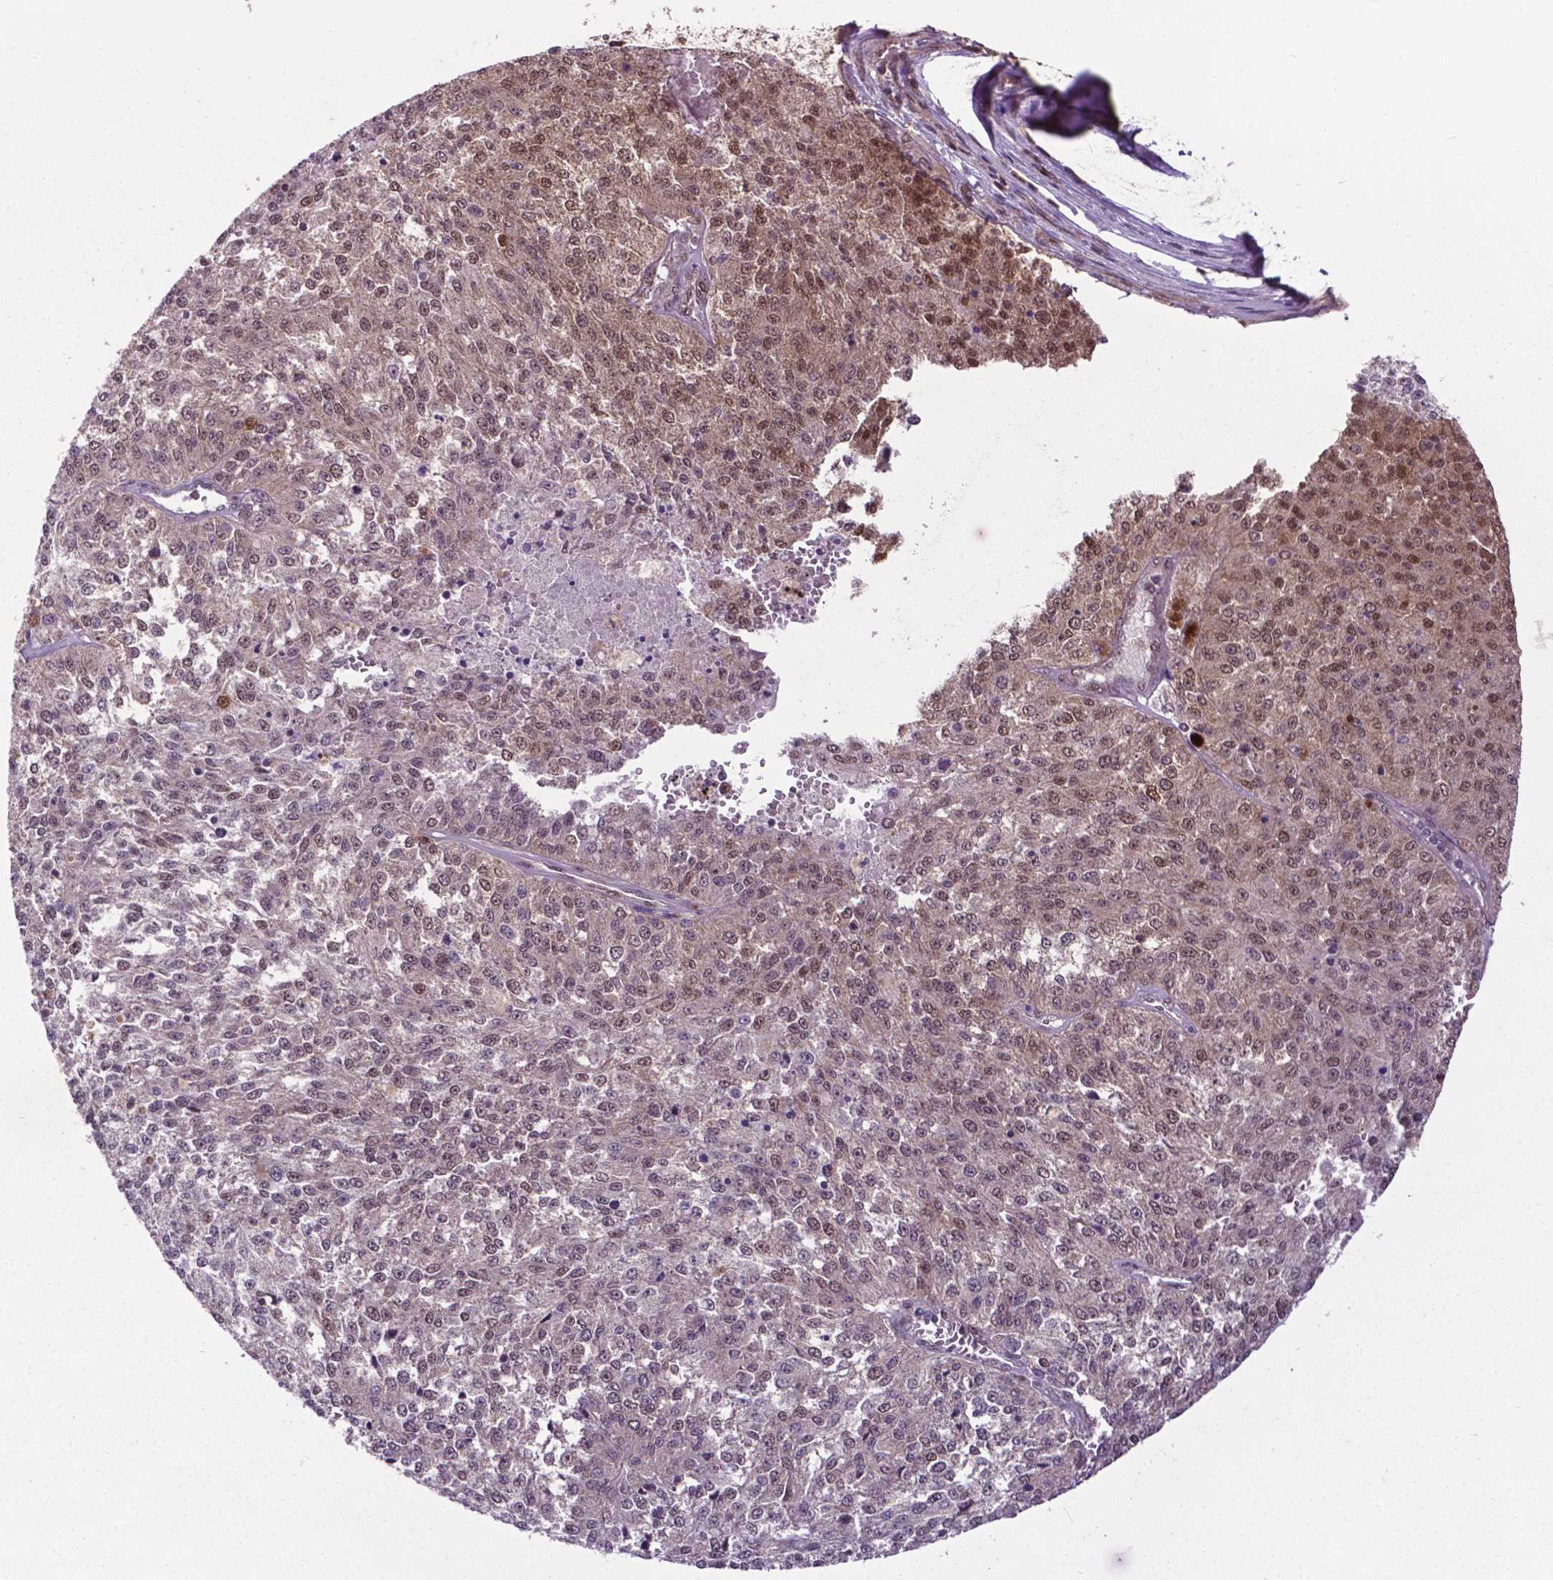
{"staining": {"intensity": "moderate", "quantity": "25%-75%", "location": "nuclear"}, "tissue": "melanoma", "cell_type": "Tumor cells", "image_type": "cancer", "snomed": [{"axis": "morphology", "description": "Malignant melanoma, Metastatic site"}, {"axis": "topography", "description": "Lymph node"}], "caption": "A histopathology image of human melanoma stained for a protein reveals moderate nuclear brown staining in tumor cells. (DAB IHC with brightfield microscopy, high magnification).", "gene": "FAF1", "patient": {"sex": "female", "age": 64}}